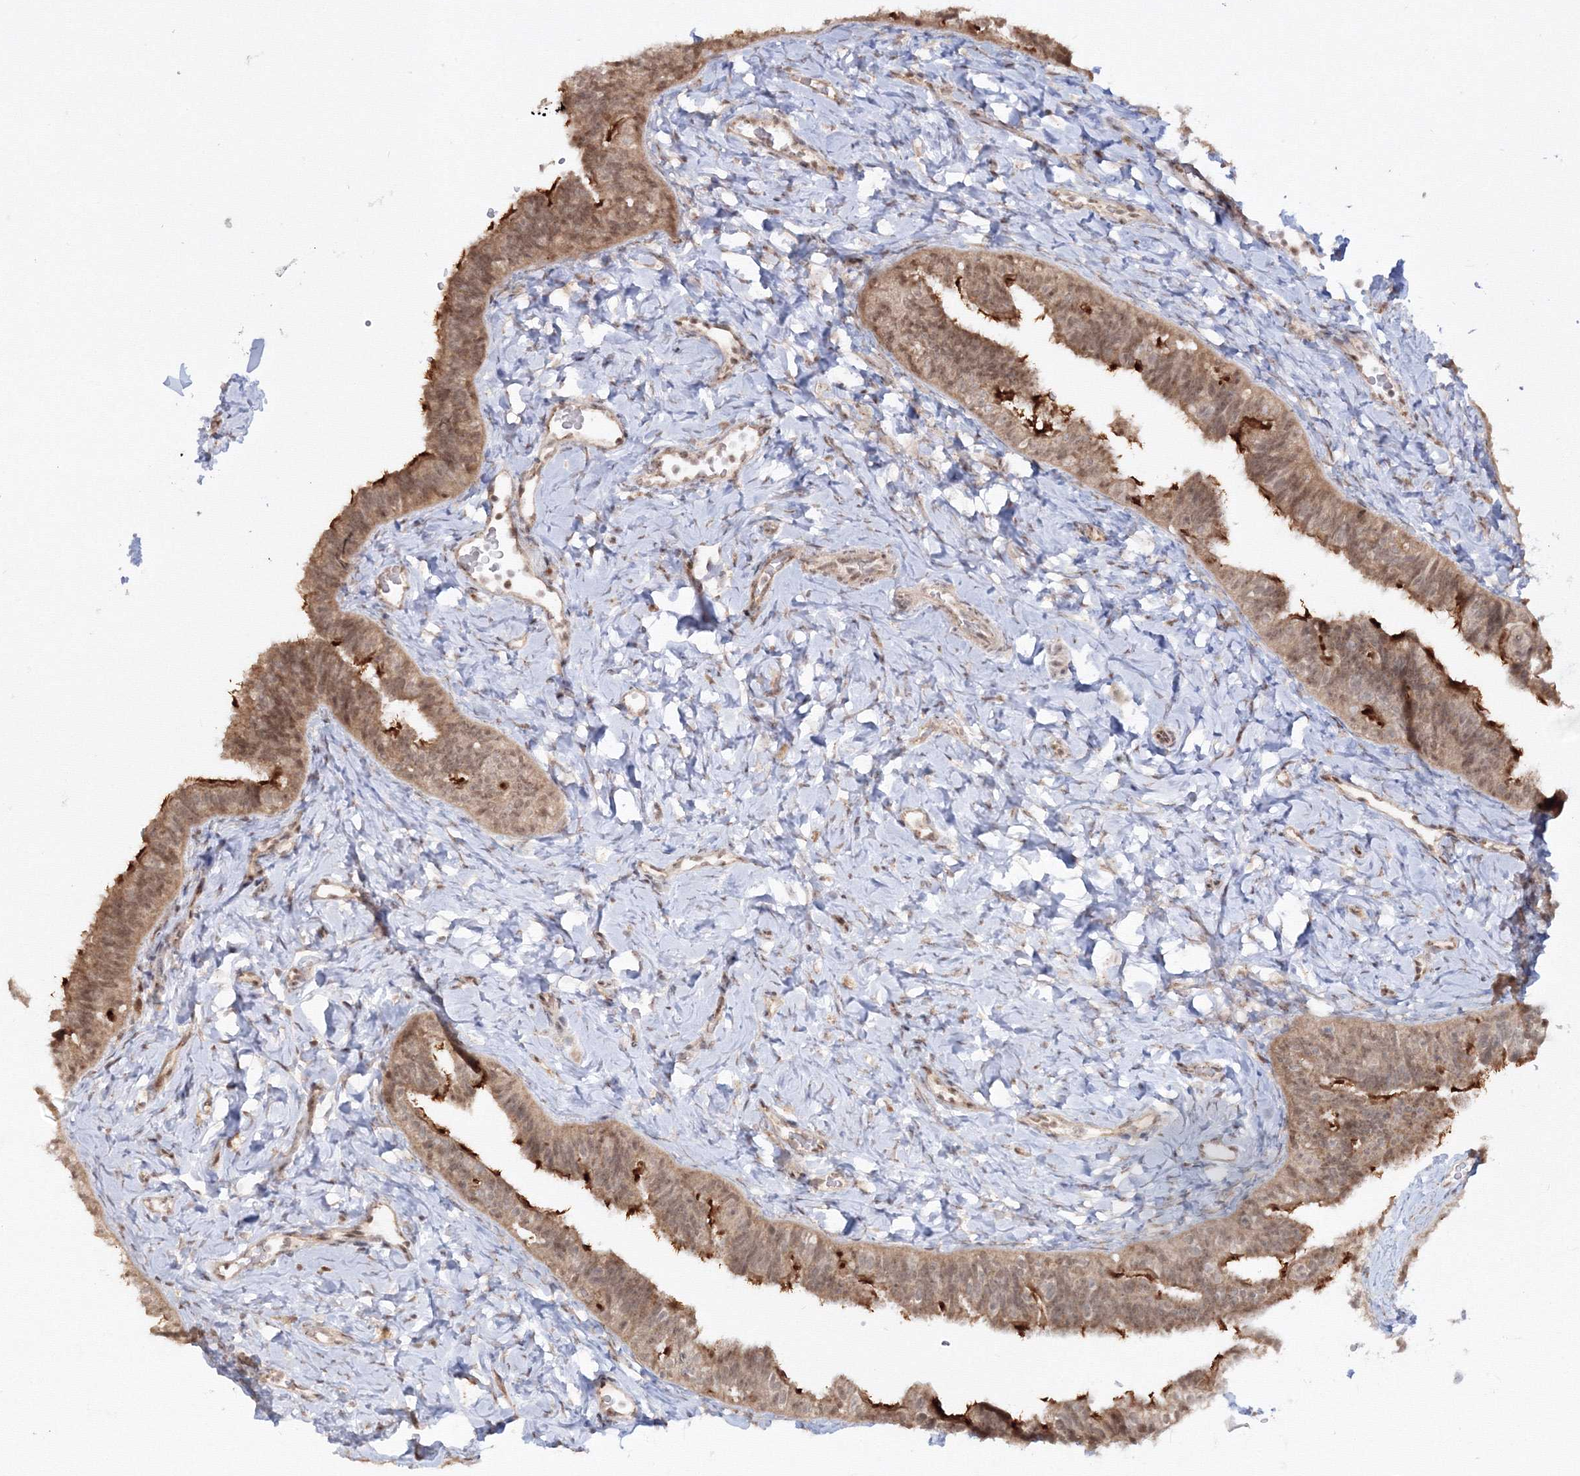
{"staining": {"intensity": "strong", "quantity": ">75%", "location": "cytoplasmic/membranous,nuclear"}, "tissue": "fallopian tube", "cell_type": "Glandular cells", "image_type": "normal", "snomed": [{"axis": "morphology", "description": "Normal tissue, NOS"}, {"axis": "topography", "description": "Fallopian tube"}], "caption": "Immunohistochemical staining of benign human fallopian tube displays strong cytoplasmic/membranous,nuclear protein staining in approximately >75% of glandular cells.", "gene": "ZFAND6", "patient": {"sex": "female", "age": 39}}